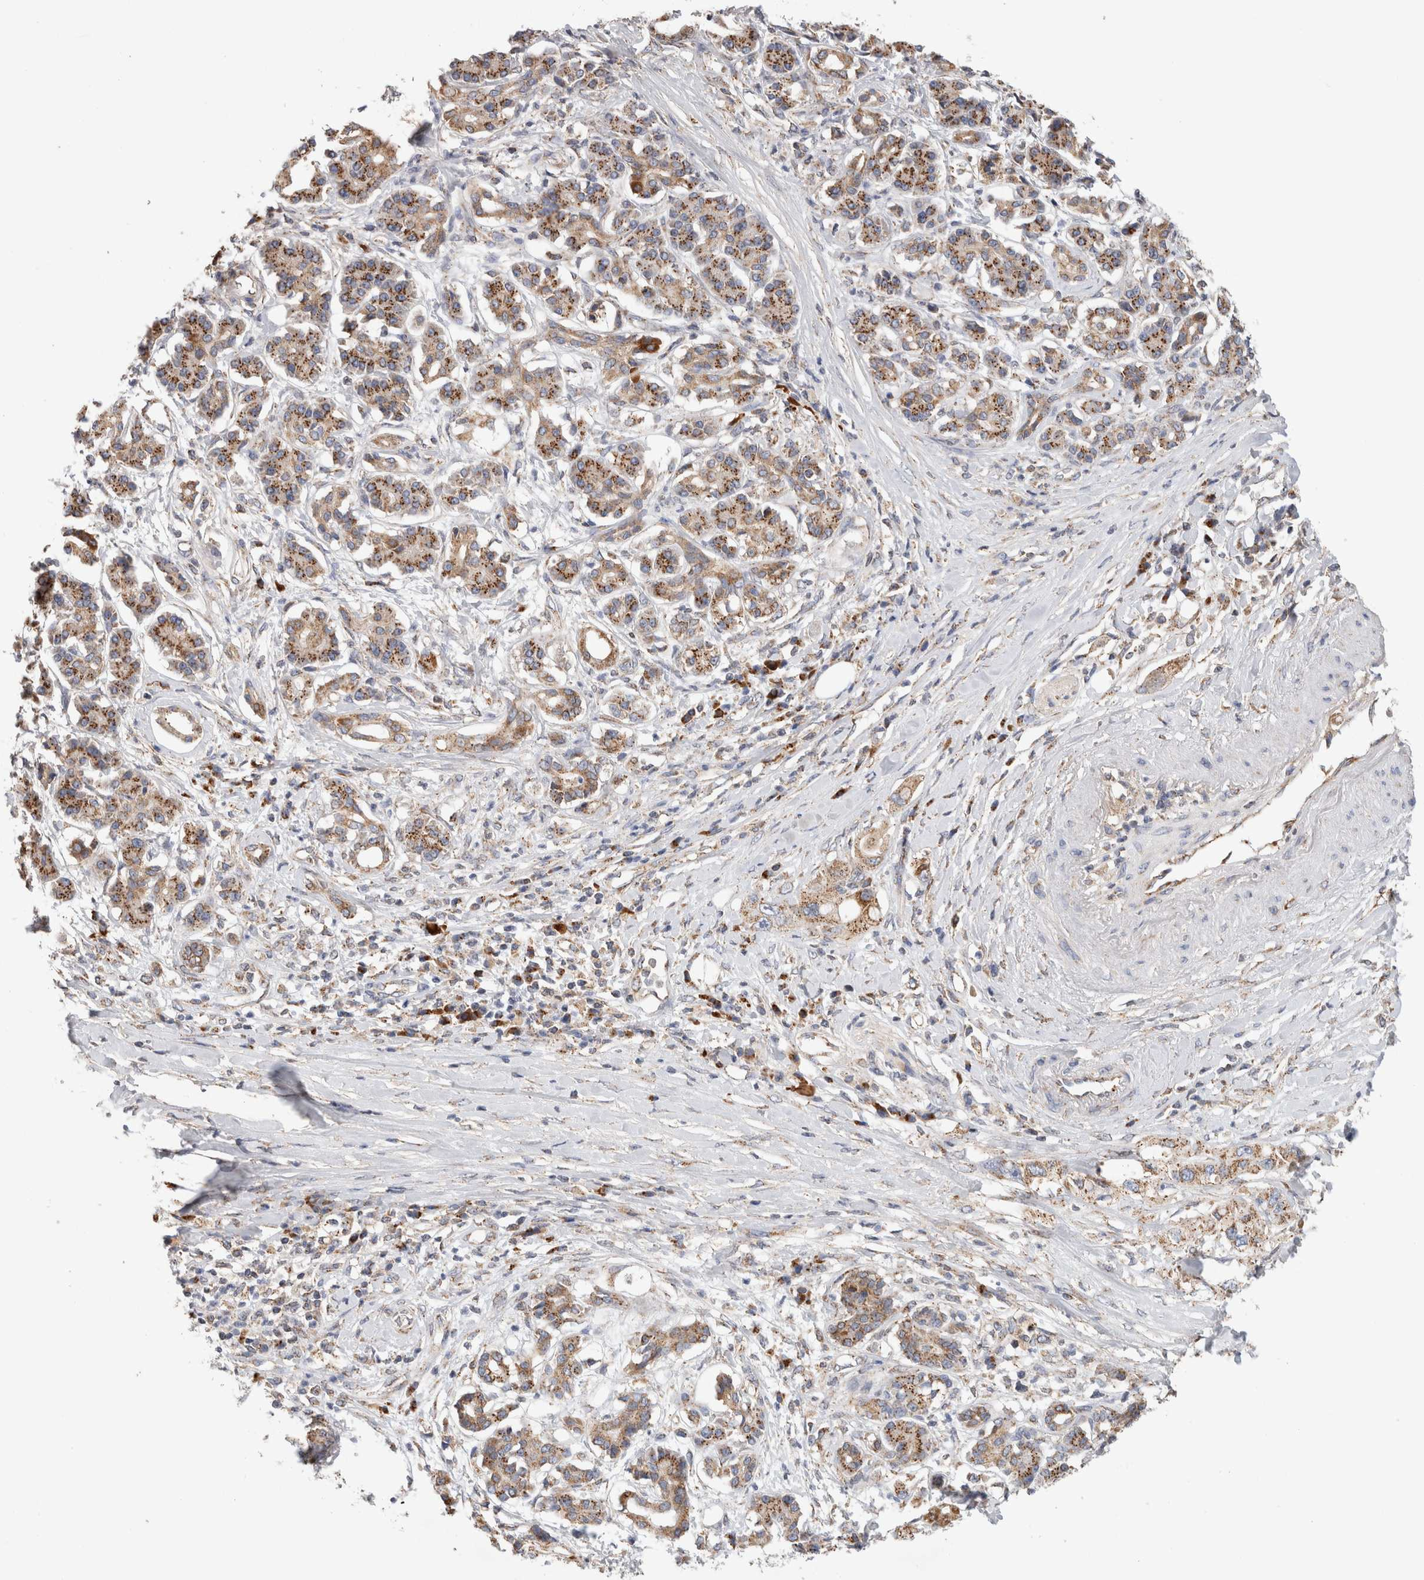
{"staining": {"intensity": "moderate", "quantity": ">75%", "location": "cytoplasmic/membranous"}, "tissue": "pancreatic cancer", "cell_type": "Tumor cells", "image_type": "cancer", "snomed": [{"axis": "morphology", "description": "Adenocarcinoma, NOS"}, {"axis": "topography", "description": "Pancreas"}], "caption": "Immunohistochemistry (IHC) (DAB (3,3'-diaminobenzidine)) staining of pancreatic cancer (adenocarcinoma) shows moderate cytoplasmic/membranous protein expression in approximately >75% of tumor cells. (IHC, brightfield microscopy, high magnification).", "gene": "IARS2", "patient": {"sex": "female", "age": 56}}